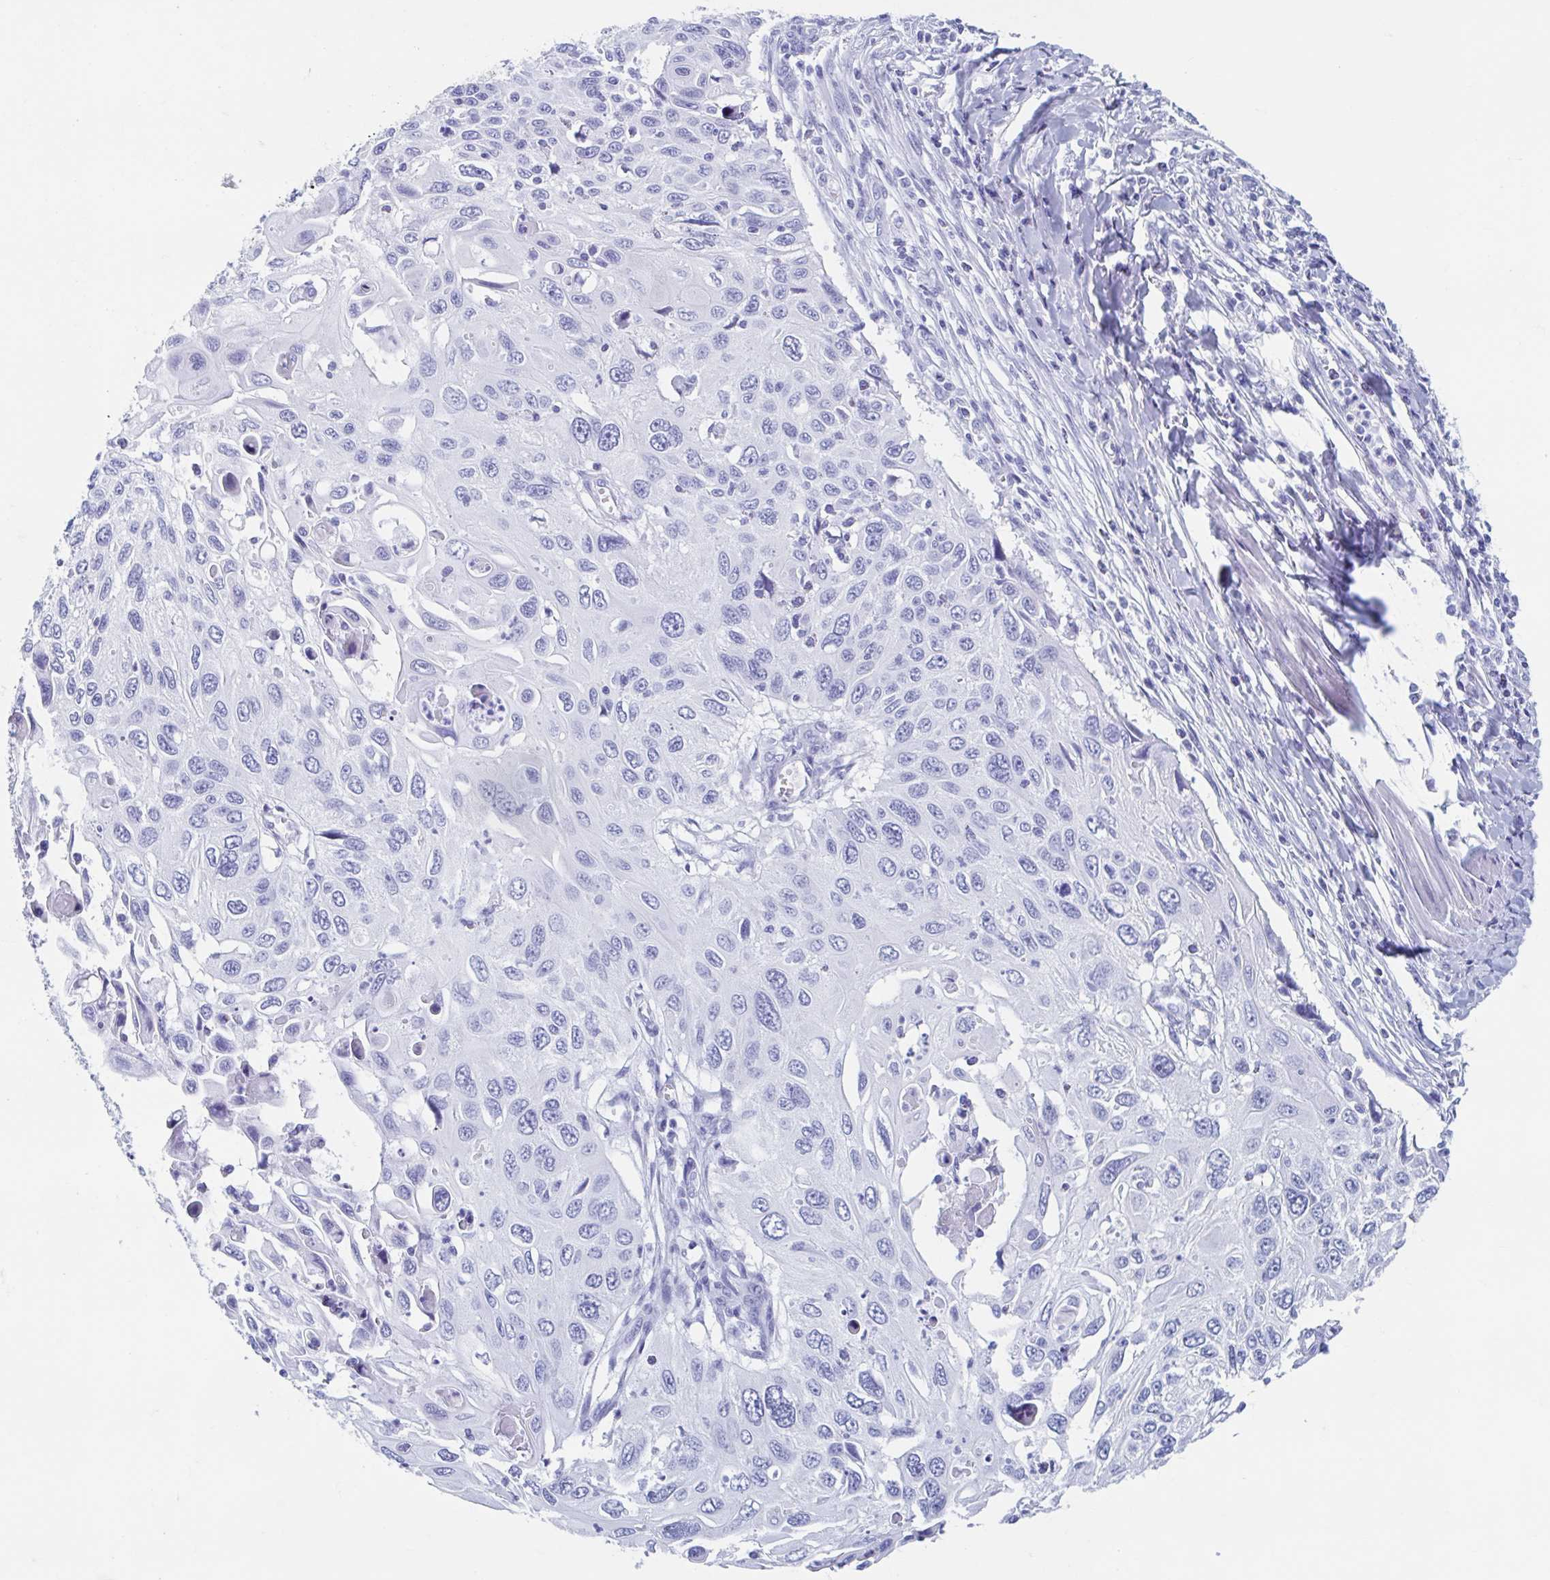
{"staining": {"intensity": "negative", "quantity": "none", "location": "none"}, "tissue": "cervical cancer", "cell_type": "Tumor cells", "image_type": "cancer", "snomed": [{"axis": "morphology", "description": "Squamous cell carcinoma, NOS"}, {"axis": "topography", "description": "Cervix"}], "caption": "Immunohistochemistry (IHC) photomicrograph of human cervical cancer stained for a protein (brown), which shows no expression in tumor cells.", "gene": "HDGFL1", "patient": {"sex": "female", "age": 70}}